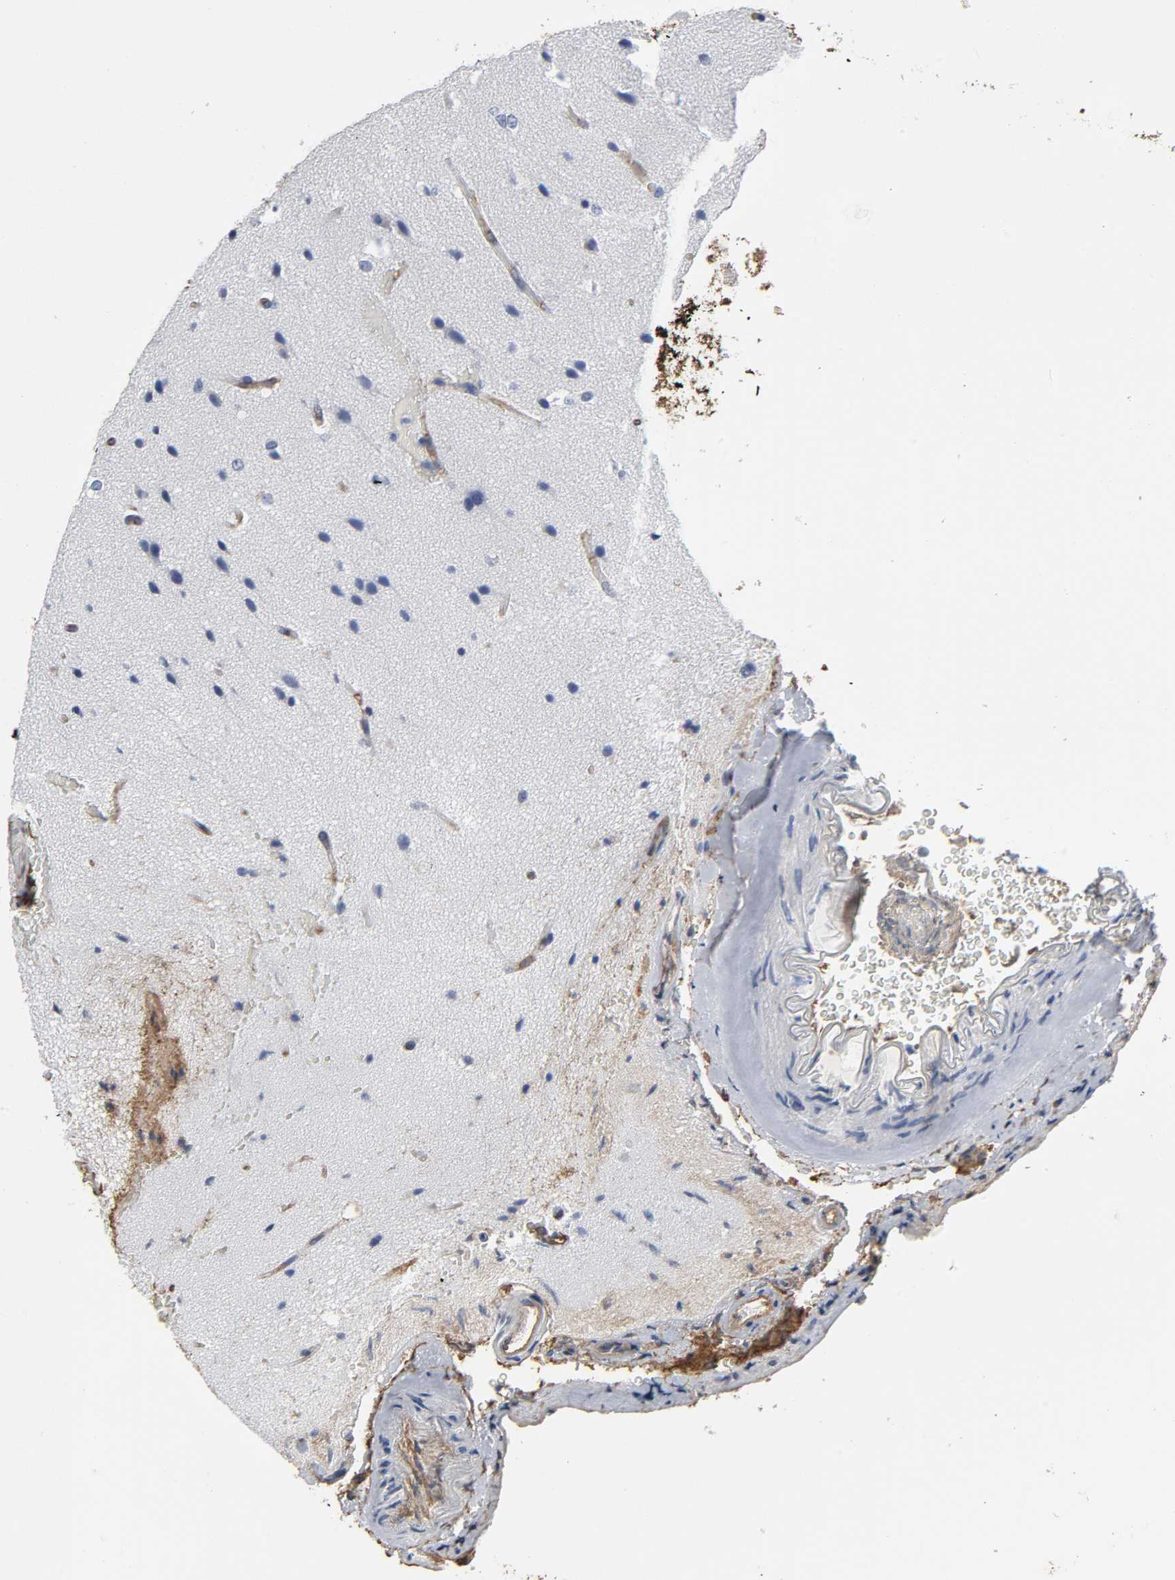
{"staining": {"intensity": "moderate", "quantity": "<25%", "location": "cytoplasmic/membranous"}, "tissue": "glioma", "cell_type": "Tumor cells", "image_type": "cancer", "snomed": [{"axis": "morphology", "description": "Glioma, malignant, Low grade"}, {"axis": "topography", "description": "Cerebral cortex"}], "caption": "The immunohistochemical stain labels moderate cytoplasmic/membranous staining in tumor cells of malignant glioma (low-grade) tissue. (DAB = brown stain, brightfield microscopy at high magnification).", "gene": "ANXA2", "patient": {"sex": "female", "age": 47}}